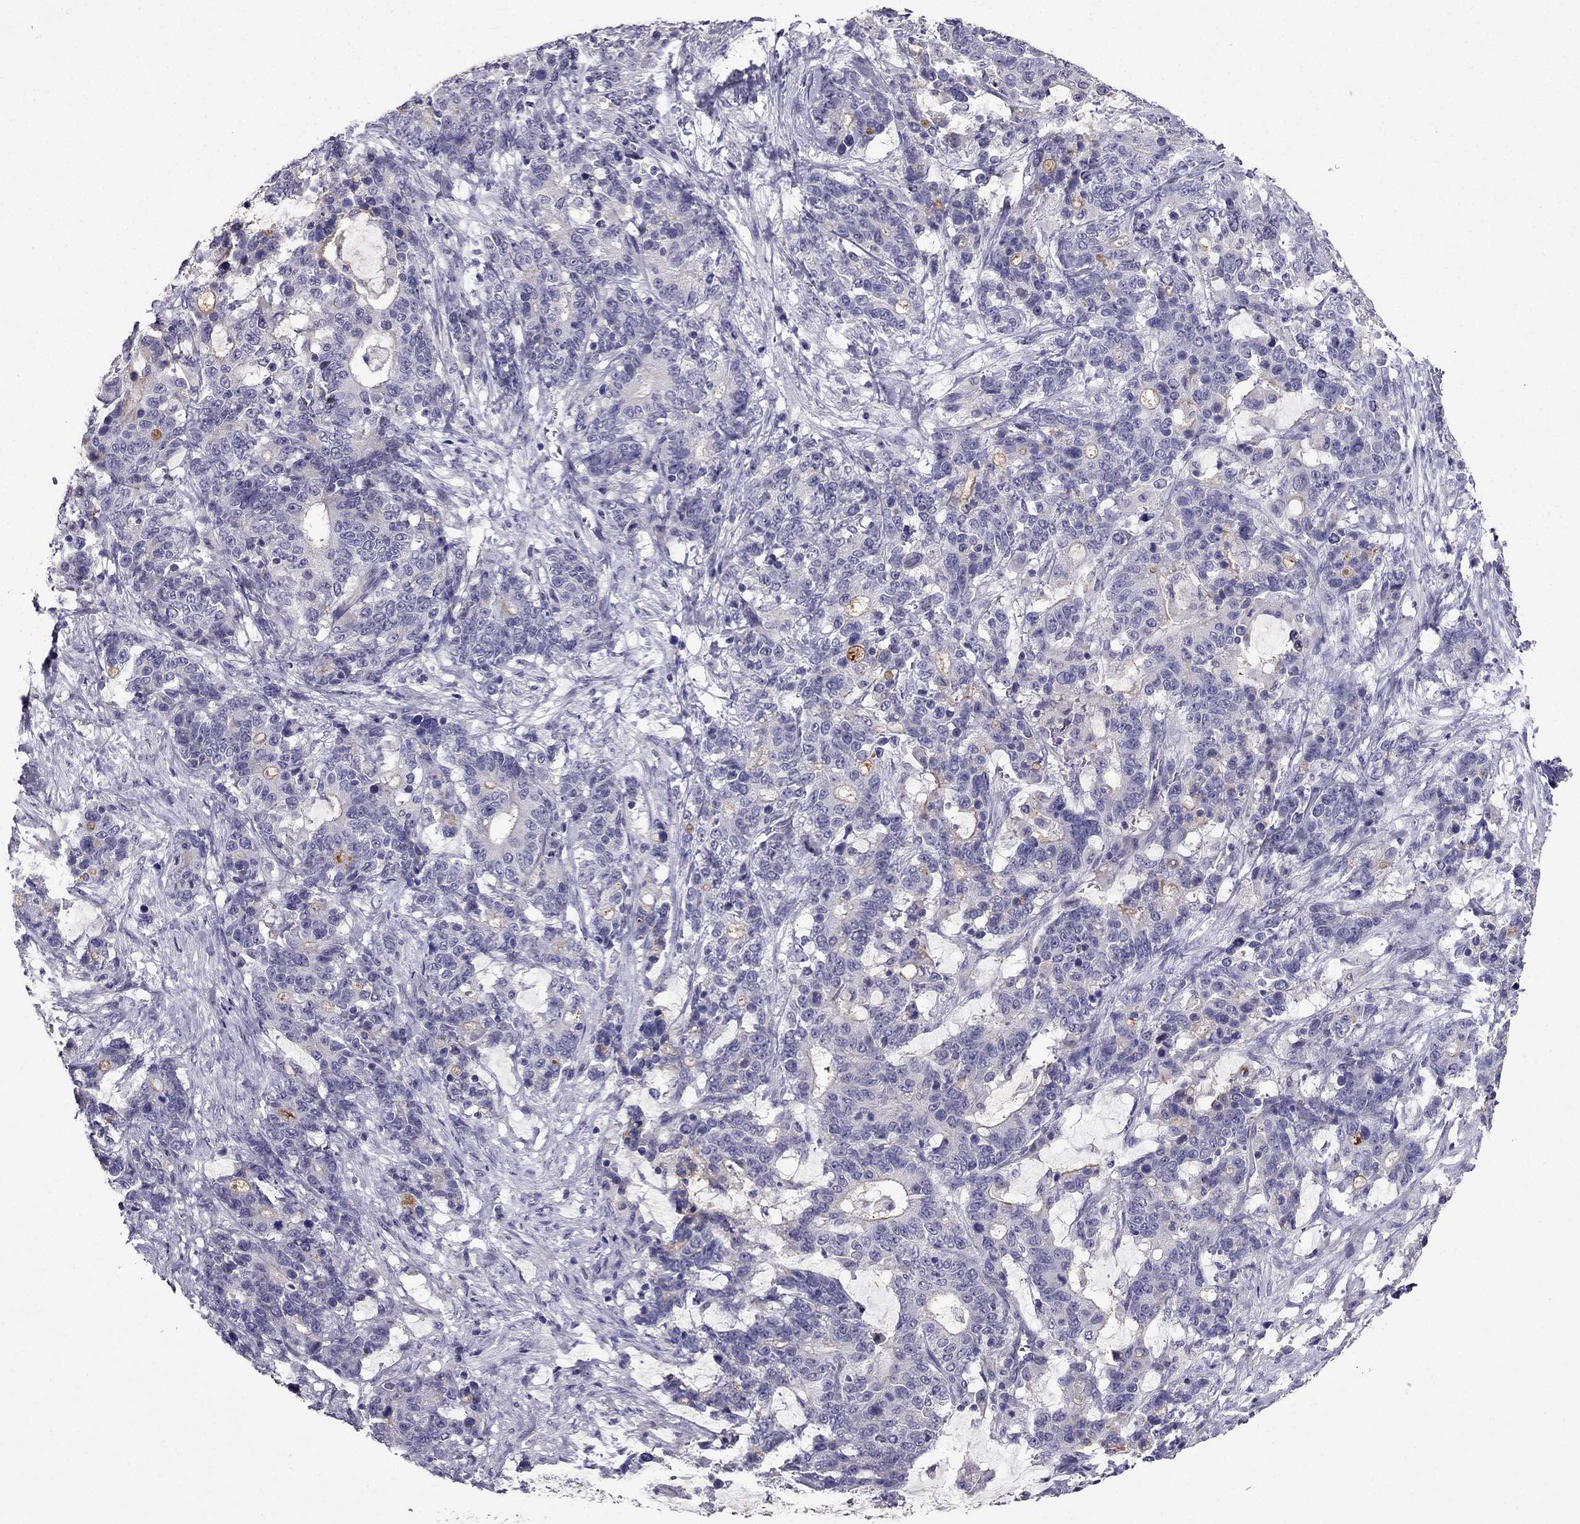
{"staining": {"intensity": "negative", "quantity": "none", "location": "none"}, "tissue": "stomach cancer", "cell_type": "Tumor cells", "image_type": "cancer", "snomed": [{"axis": "morphology", "description": "Normal tissue, NOS"}, {"axis": "morphology", "description": "Adenocarcinoma, NOS"}, {"axis": "topography", "description": "Stomach"}], "caption": "This is an IHC photomicrograph of human adenocarcinoma (stomach). There is no staining in tumor cells.", "gene": "DUSP15", "patient": {"sex": "female", "age": 64}}